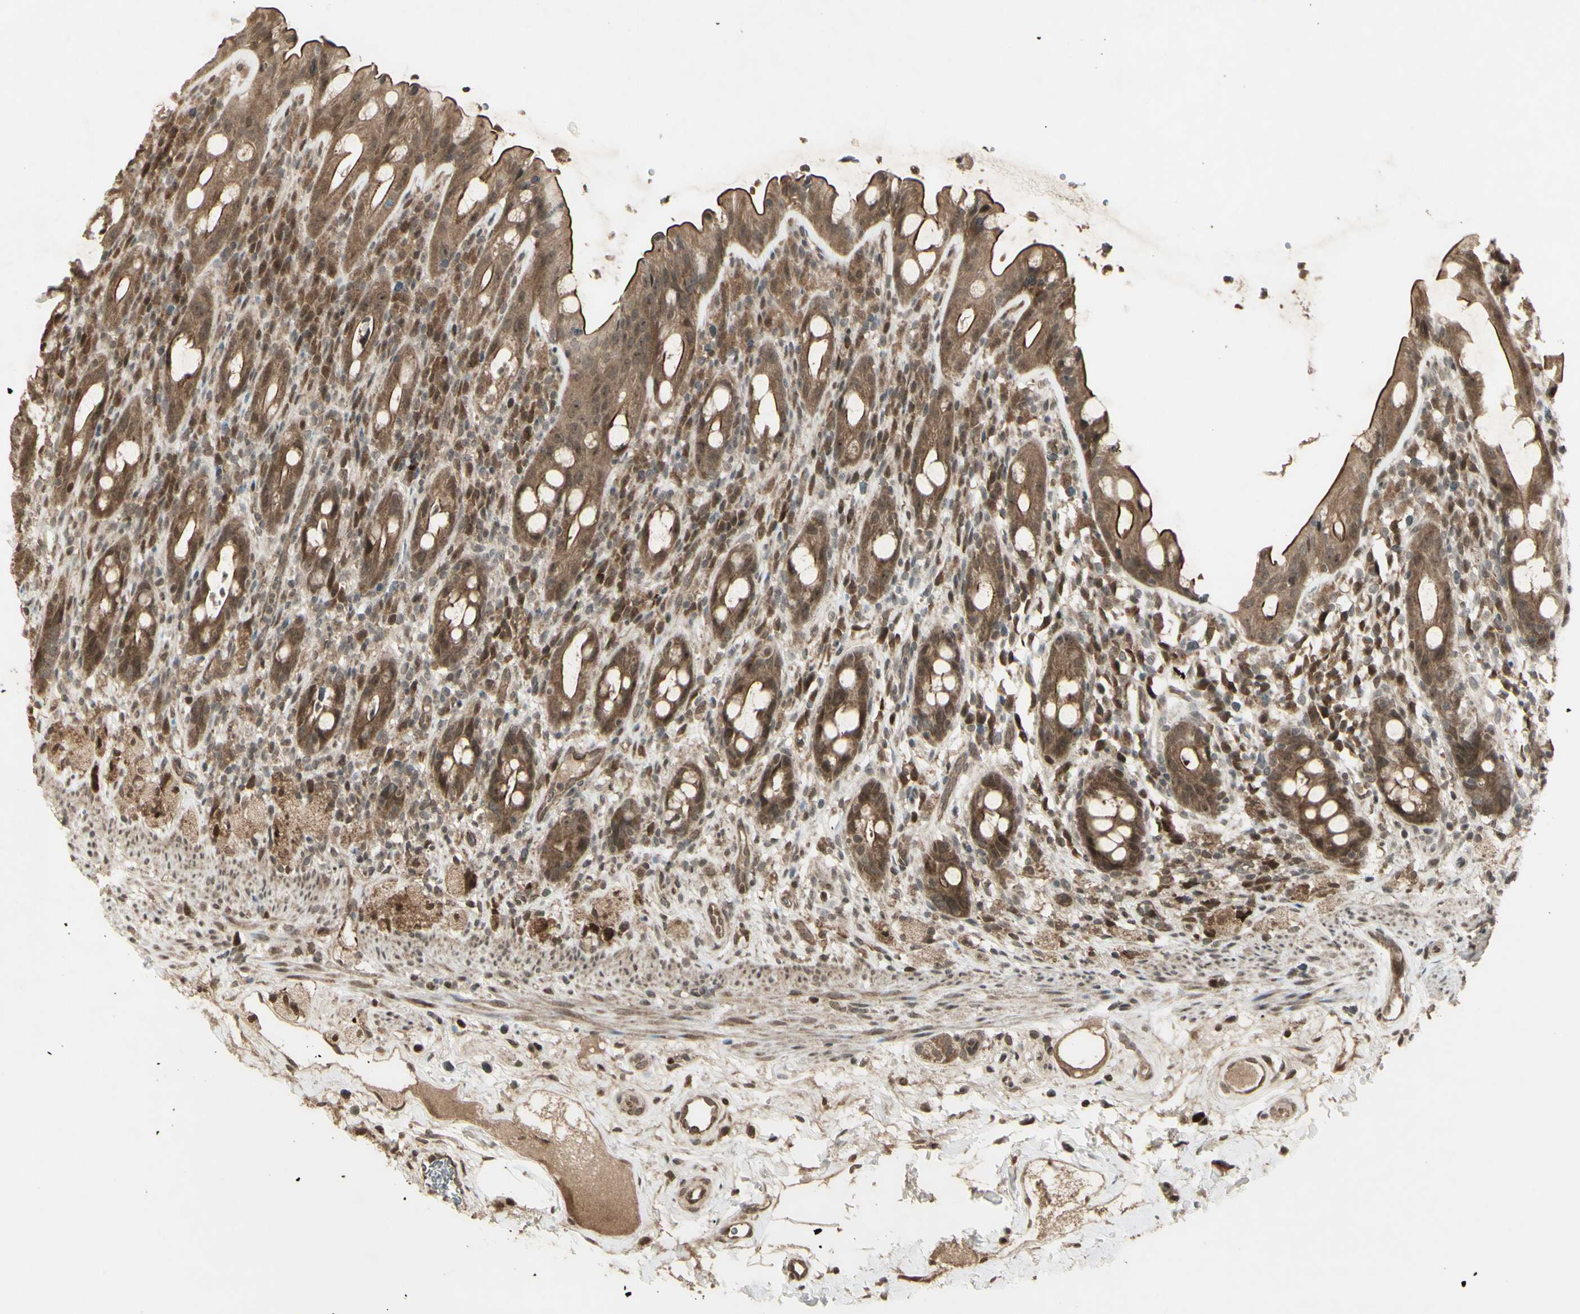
{"staining": {"intensity": "strong", "quantity": ">75%", "location": "cytoplasmic/membranous"}, "tissue": "rectum", "cell_type": "Glandular cells", "image_type": "normal", "snomed": [{"axis": "morphology", "description": "Normal tissue, NOS"}, {"axis": "topography", "description": "Rectum"}], "caption": "Immunohistochemical staining of unremarkable rectum exhibits strong cytoplasmic/membranous protein staining in approximately >75% of glandular cells. The protein of interest is stained brown, and the nuclei are stained in blue (DAB IHC with brightfield microscopy, high magnification).", "gene": "BLNK", "patient": {"sex": "male", "age": 44}}